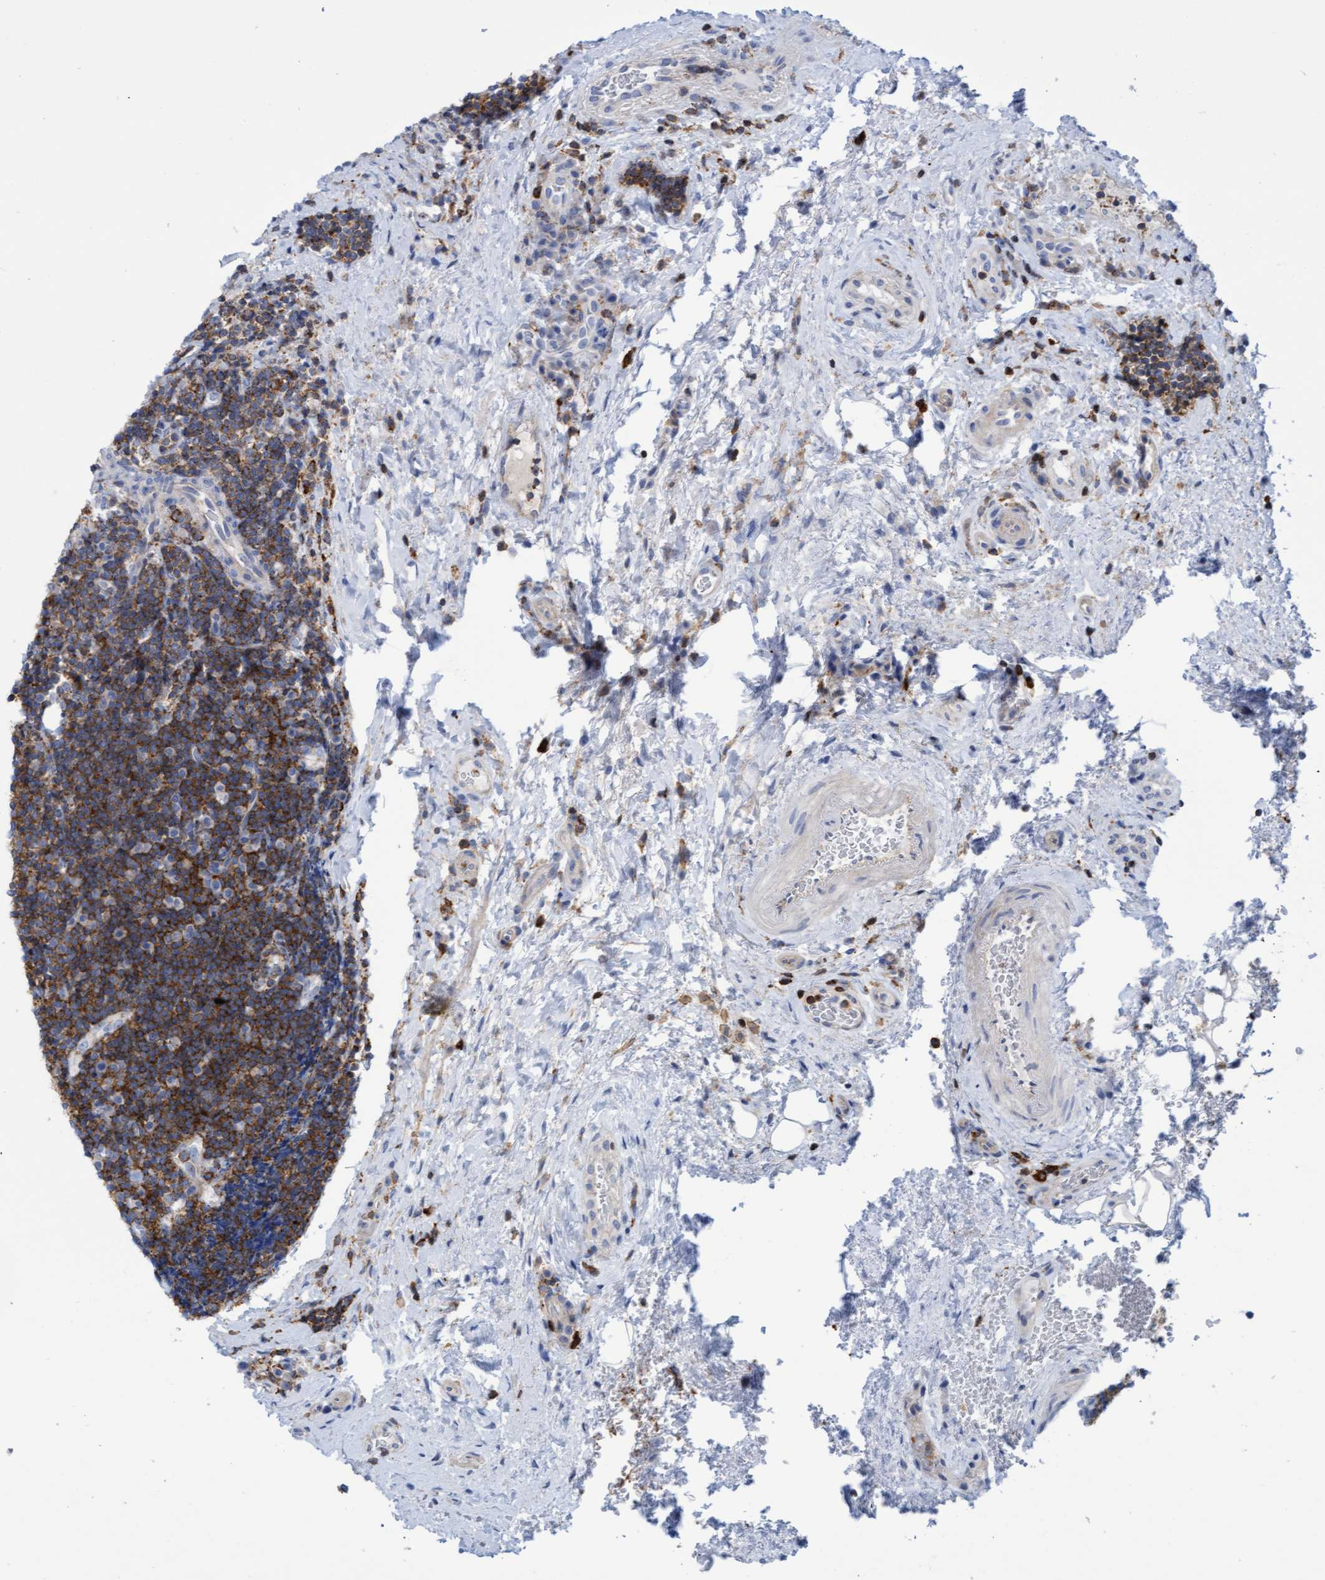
{"staining": {"intensity": "moderate", "quantity": "25%-75%", "location": "cytoplasmic/membranous"}, "tissue": "lymphoma", "cell_type": "Tumor cells", "image_type": "cancer", "snomed": [{"axis": "morphology", "description": "Malignant lymphoma, non-Hodgkin's type, High grade"}, {"axis": "topography", "description": "Tonsil"}], "caption": "Lymphoma tissue exhibits moderate cytoplasmic/membranous staining in approximately 25%-75% of tumor cells, visualized by immunohistochemistry.", "gene": "FNBP1", "patient": {"sex": "female", "age": 36}}